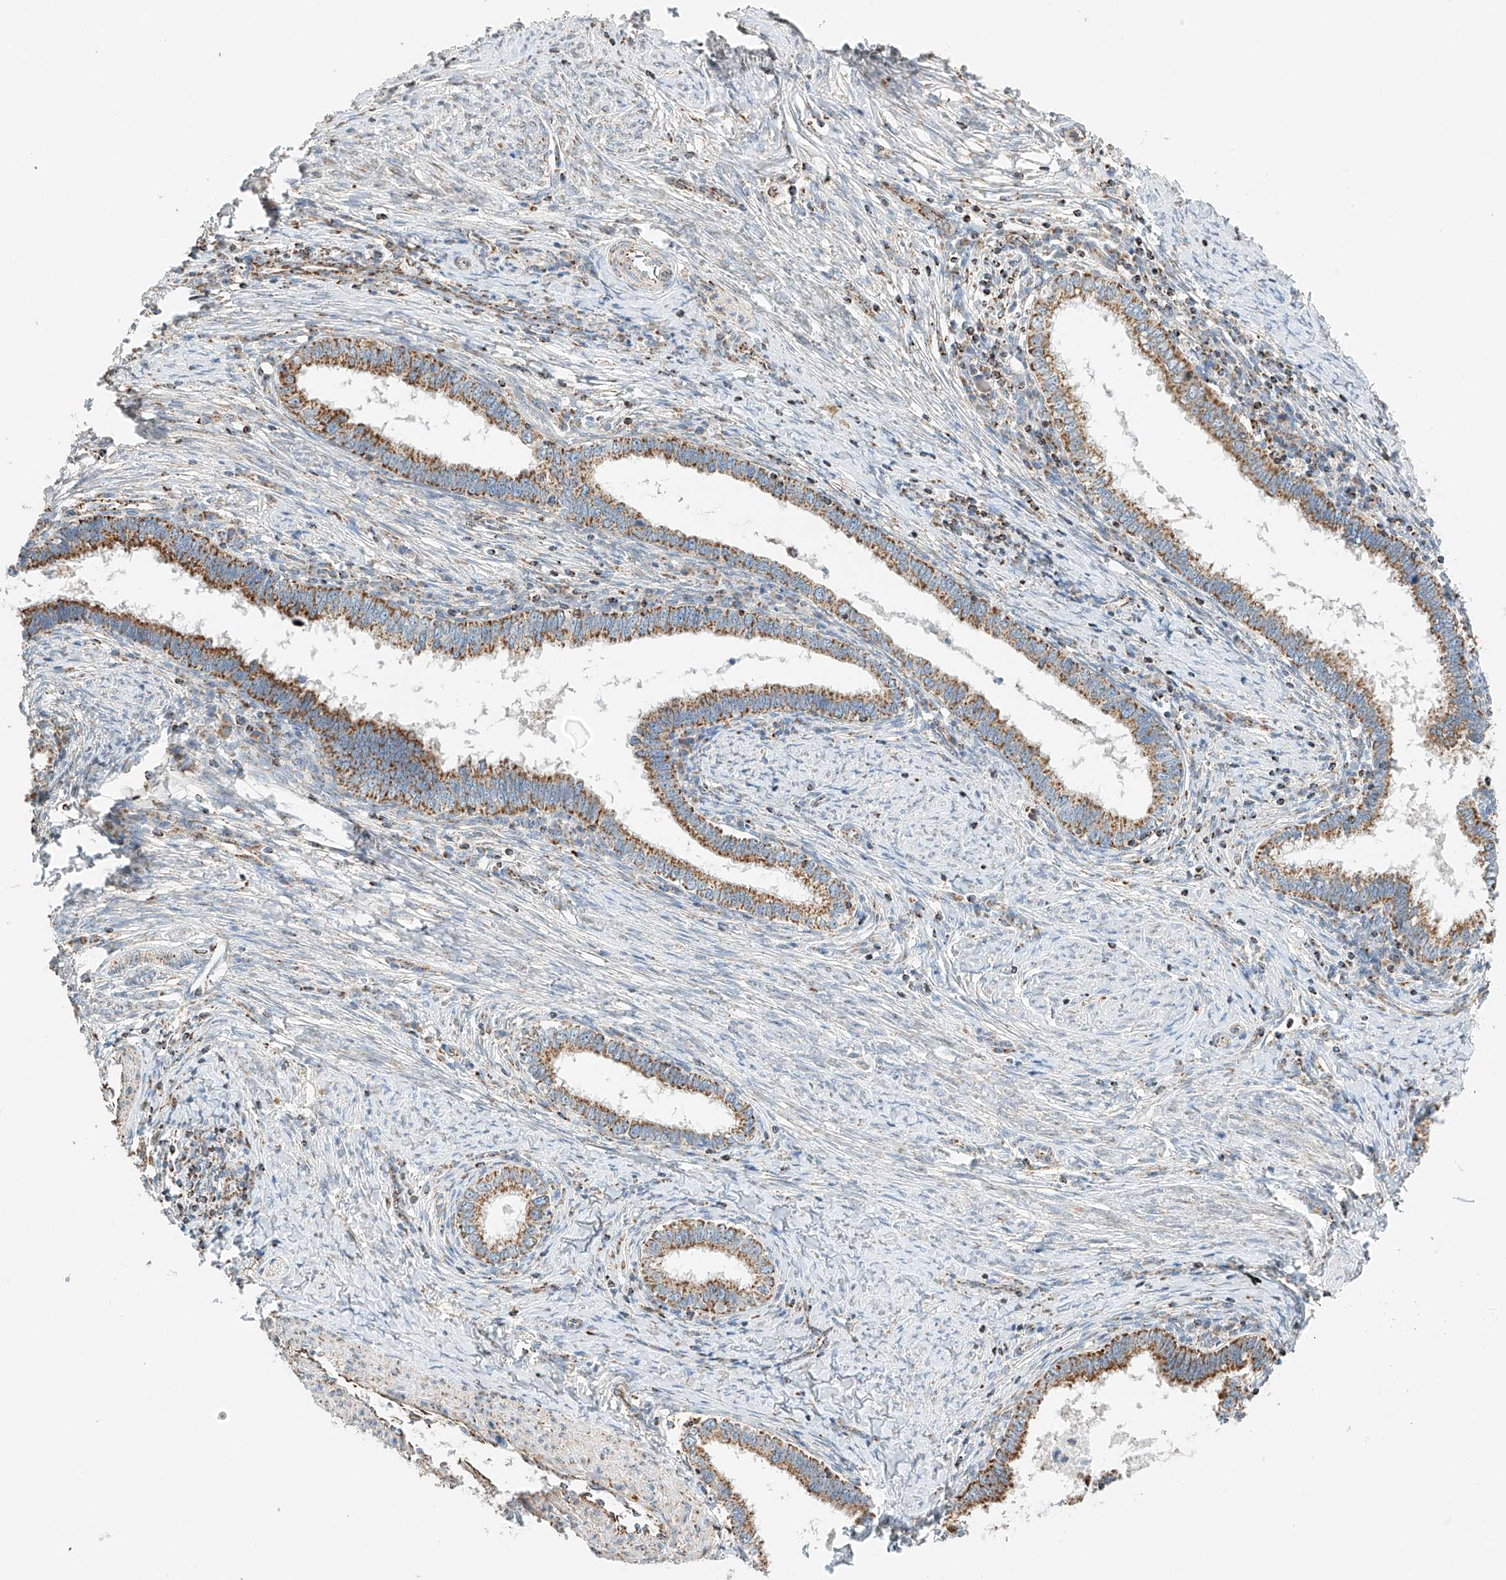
{"staining": {"intensity": "moderate", "quantity": ">75%", "location": "cytoplasmic/membranous"}, "tissue": "cervical cancer", "cell_type": "Tumor cells", "image_type": "cancer", "snomed": [{"axis": "morphology", "description": "Adenocarcinoma, NOS"}, {"axis": "topography", "description": "Cervix"}], "caption": "Protein analysis of cervical cancer tissue displays moderate cytoplasmic/membranous staining in approximately >75% of tumor cells.", "gene": "YIPF7", "patient": {"sex": "female", "age": 36}}